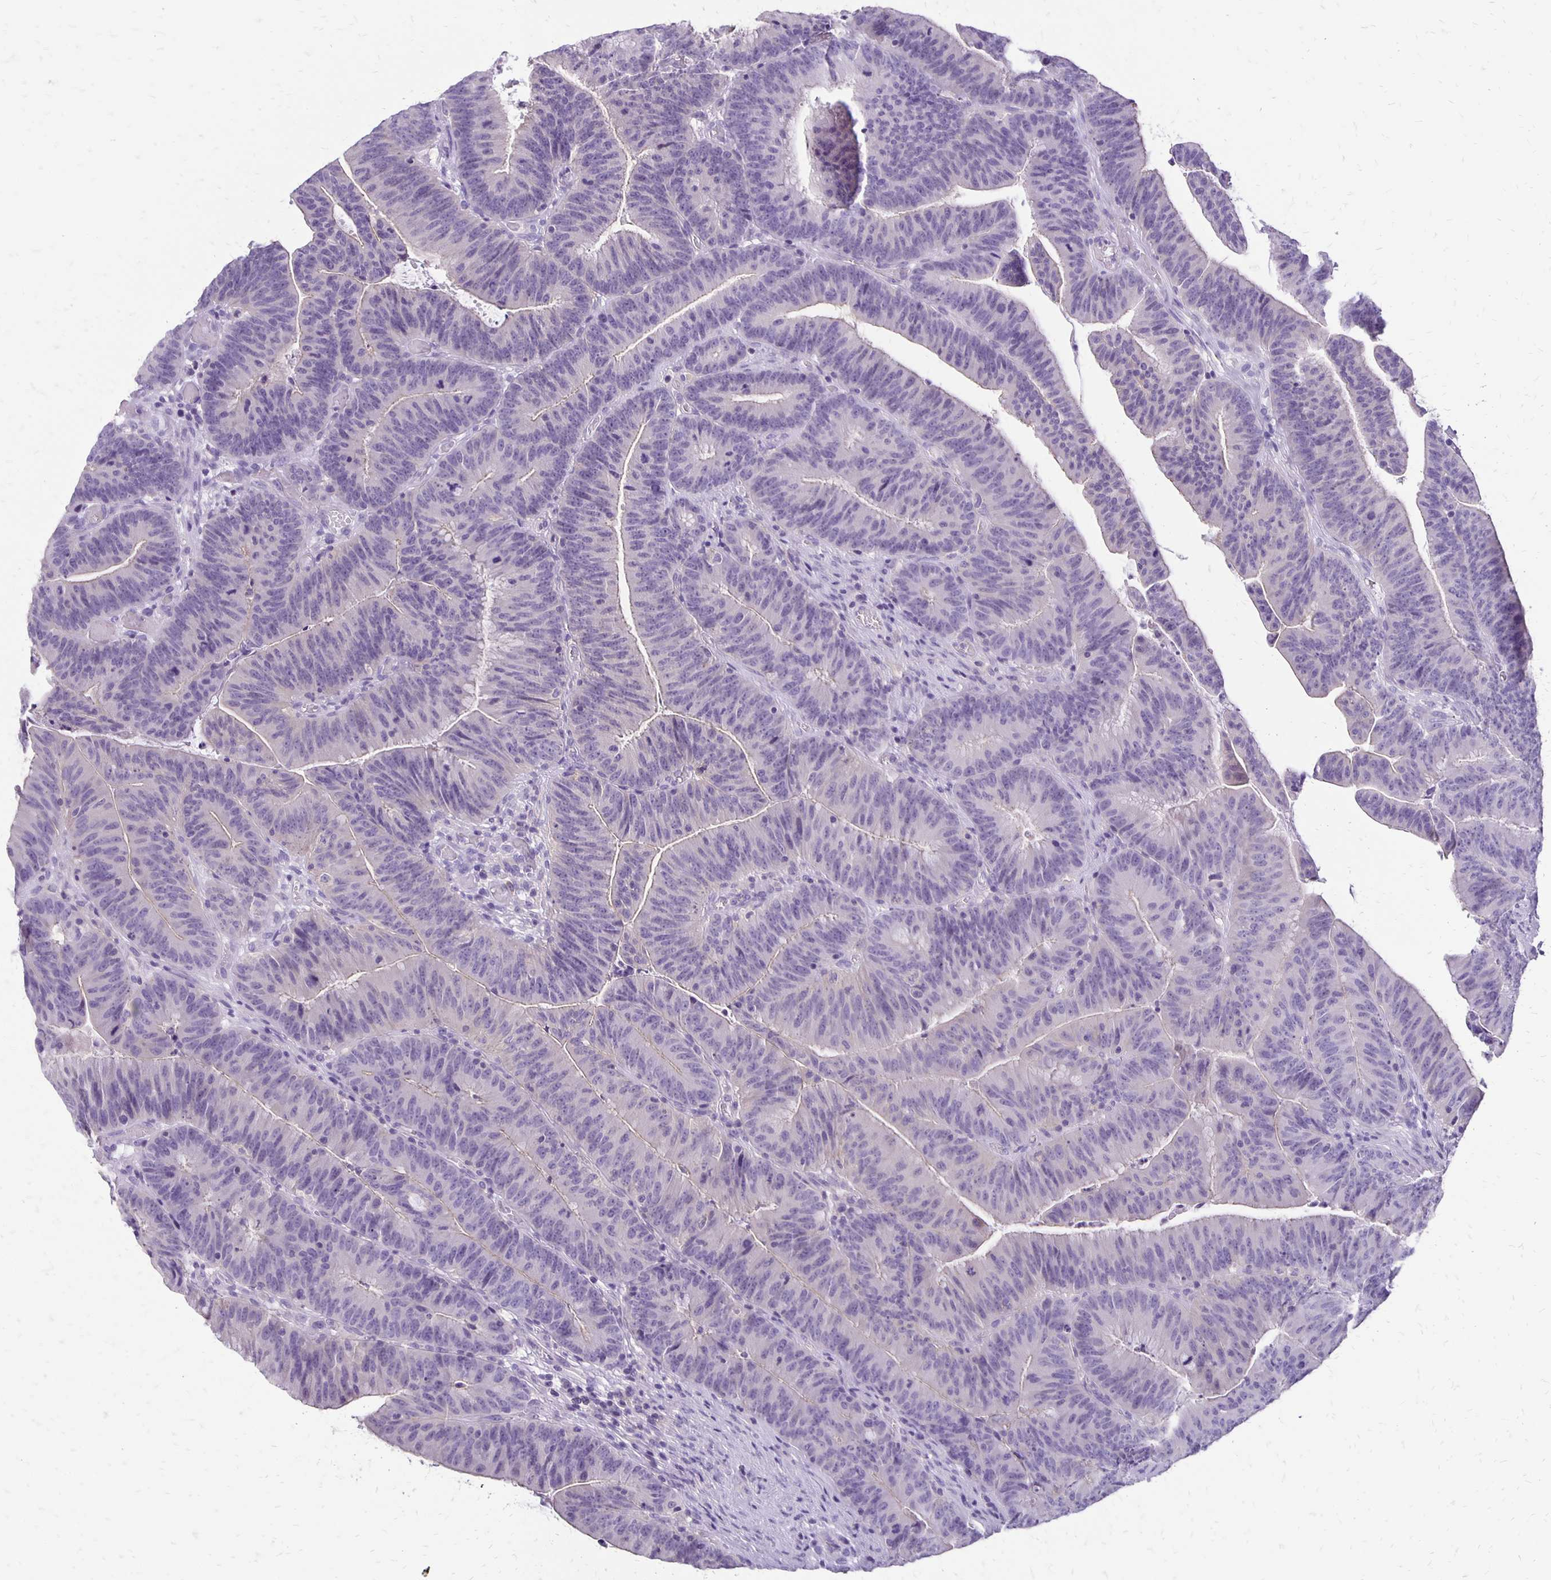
{"staining": {"intensity": "negative", "quantity": "none", "location": "none"}, "tissue": "colorectal cancer", "cell_type": "Tumor cells", "image_type": "cancer", "snomed": [{"axis": "morphology", "description": "Adenocarcinoma, NOS"}, {"axis": "topography", "description": "Colon"}], "caption": "DAB immunohistochemical staining of human colorectal cancer (adenocarcinoma) exhibits no significant staining in tumor cells.", "gene": "ANKRD45", "patient": {"sex": "female", "age": 78}}